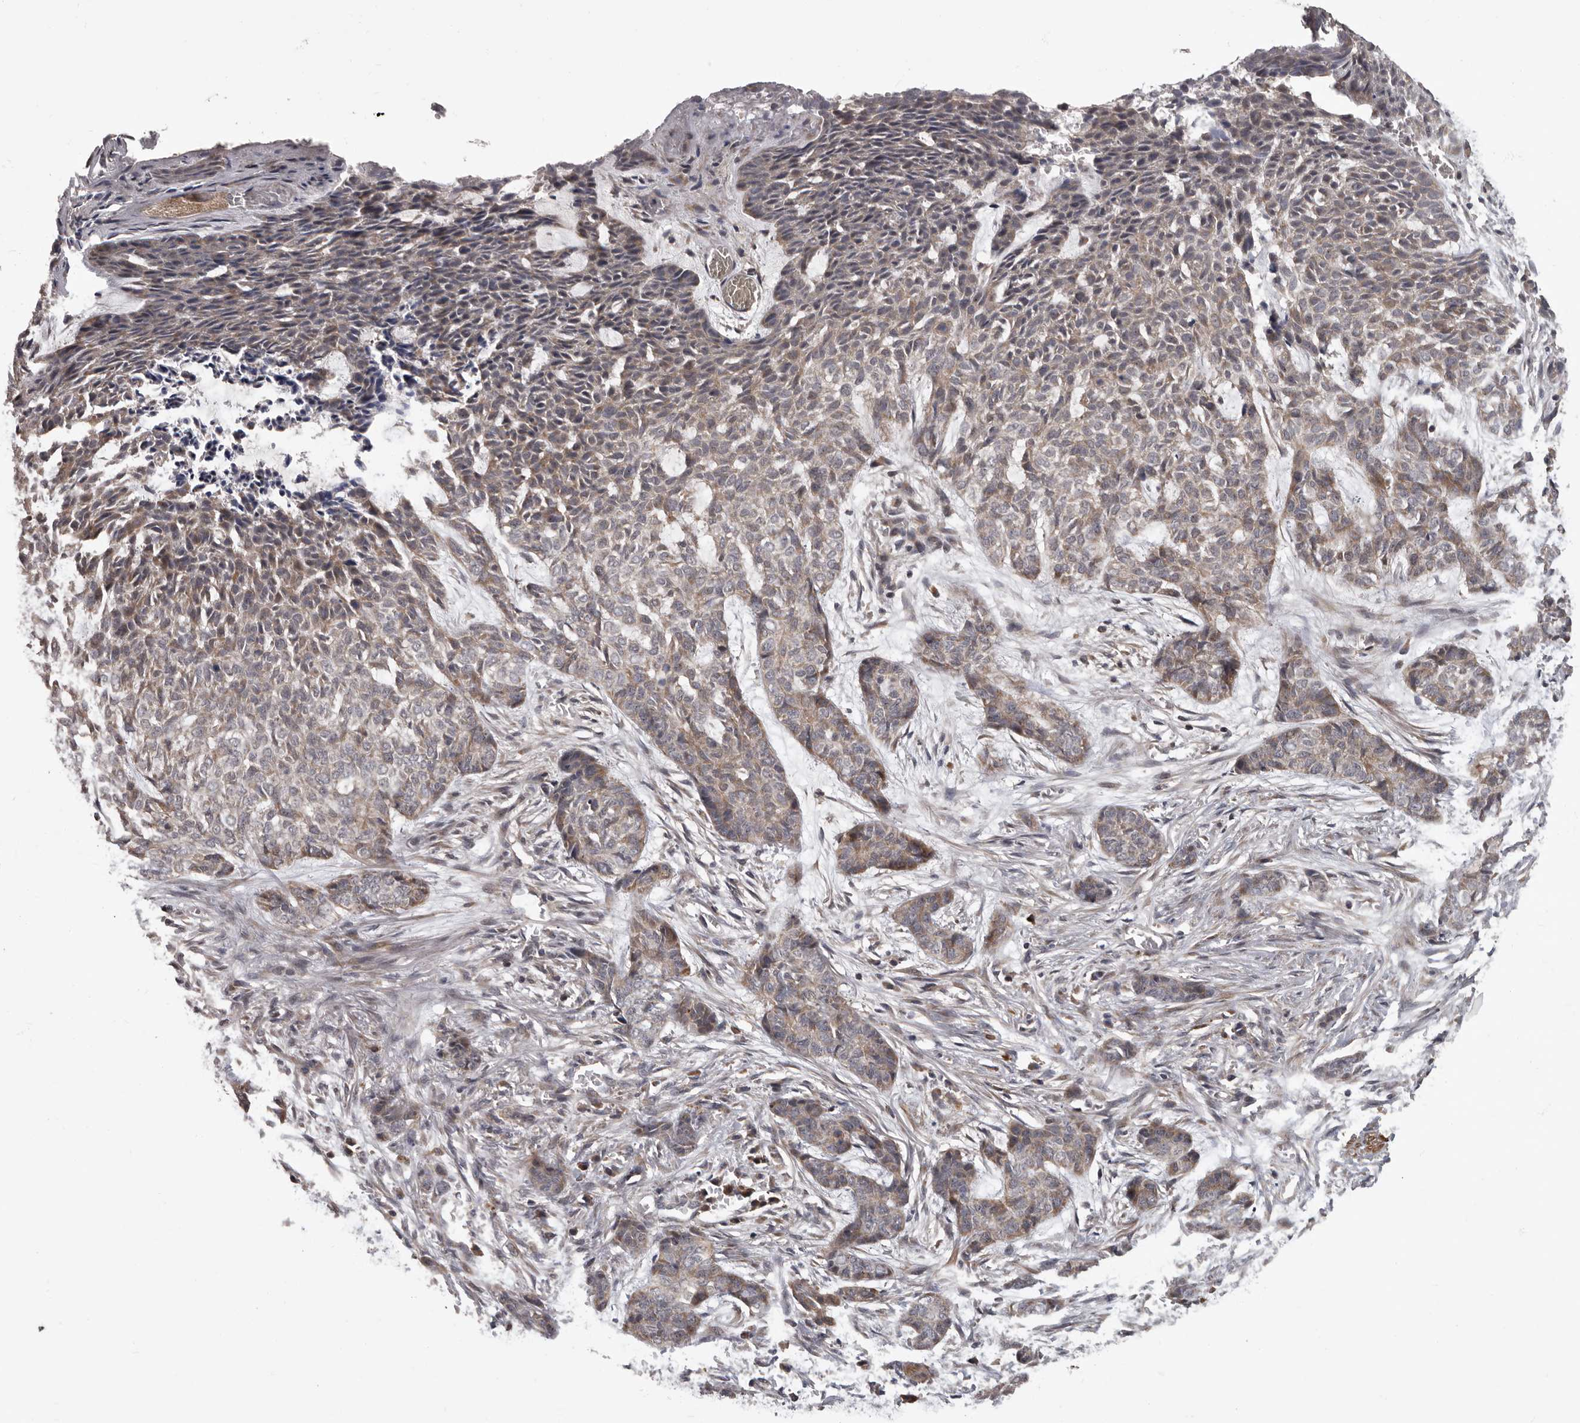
{"staining": {"intensity": "weak", "quantity": "25%-75%", "location": "cytoplasmic/membranous"}, "tissue": "skin cancer", "cell_type": "Tumor cells", "image_type": "cancer", "snomed": [{"axis": "morphology", "description": "Basal cell carcinoma"}, {"axis": "topography", "description": "Skin"}], "caption": "Skin basal cell carcinoma was stained to show a protein in brown. There is low levels of weak cytoplasmic/membranous staining in approximately 25%-75% of tumor cells.", "gene": "FGFR4", "patient": {"sex": "female", "age": 64}}